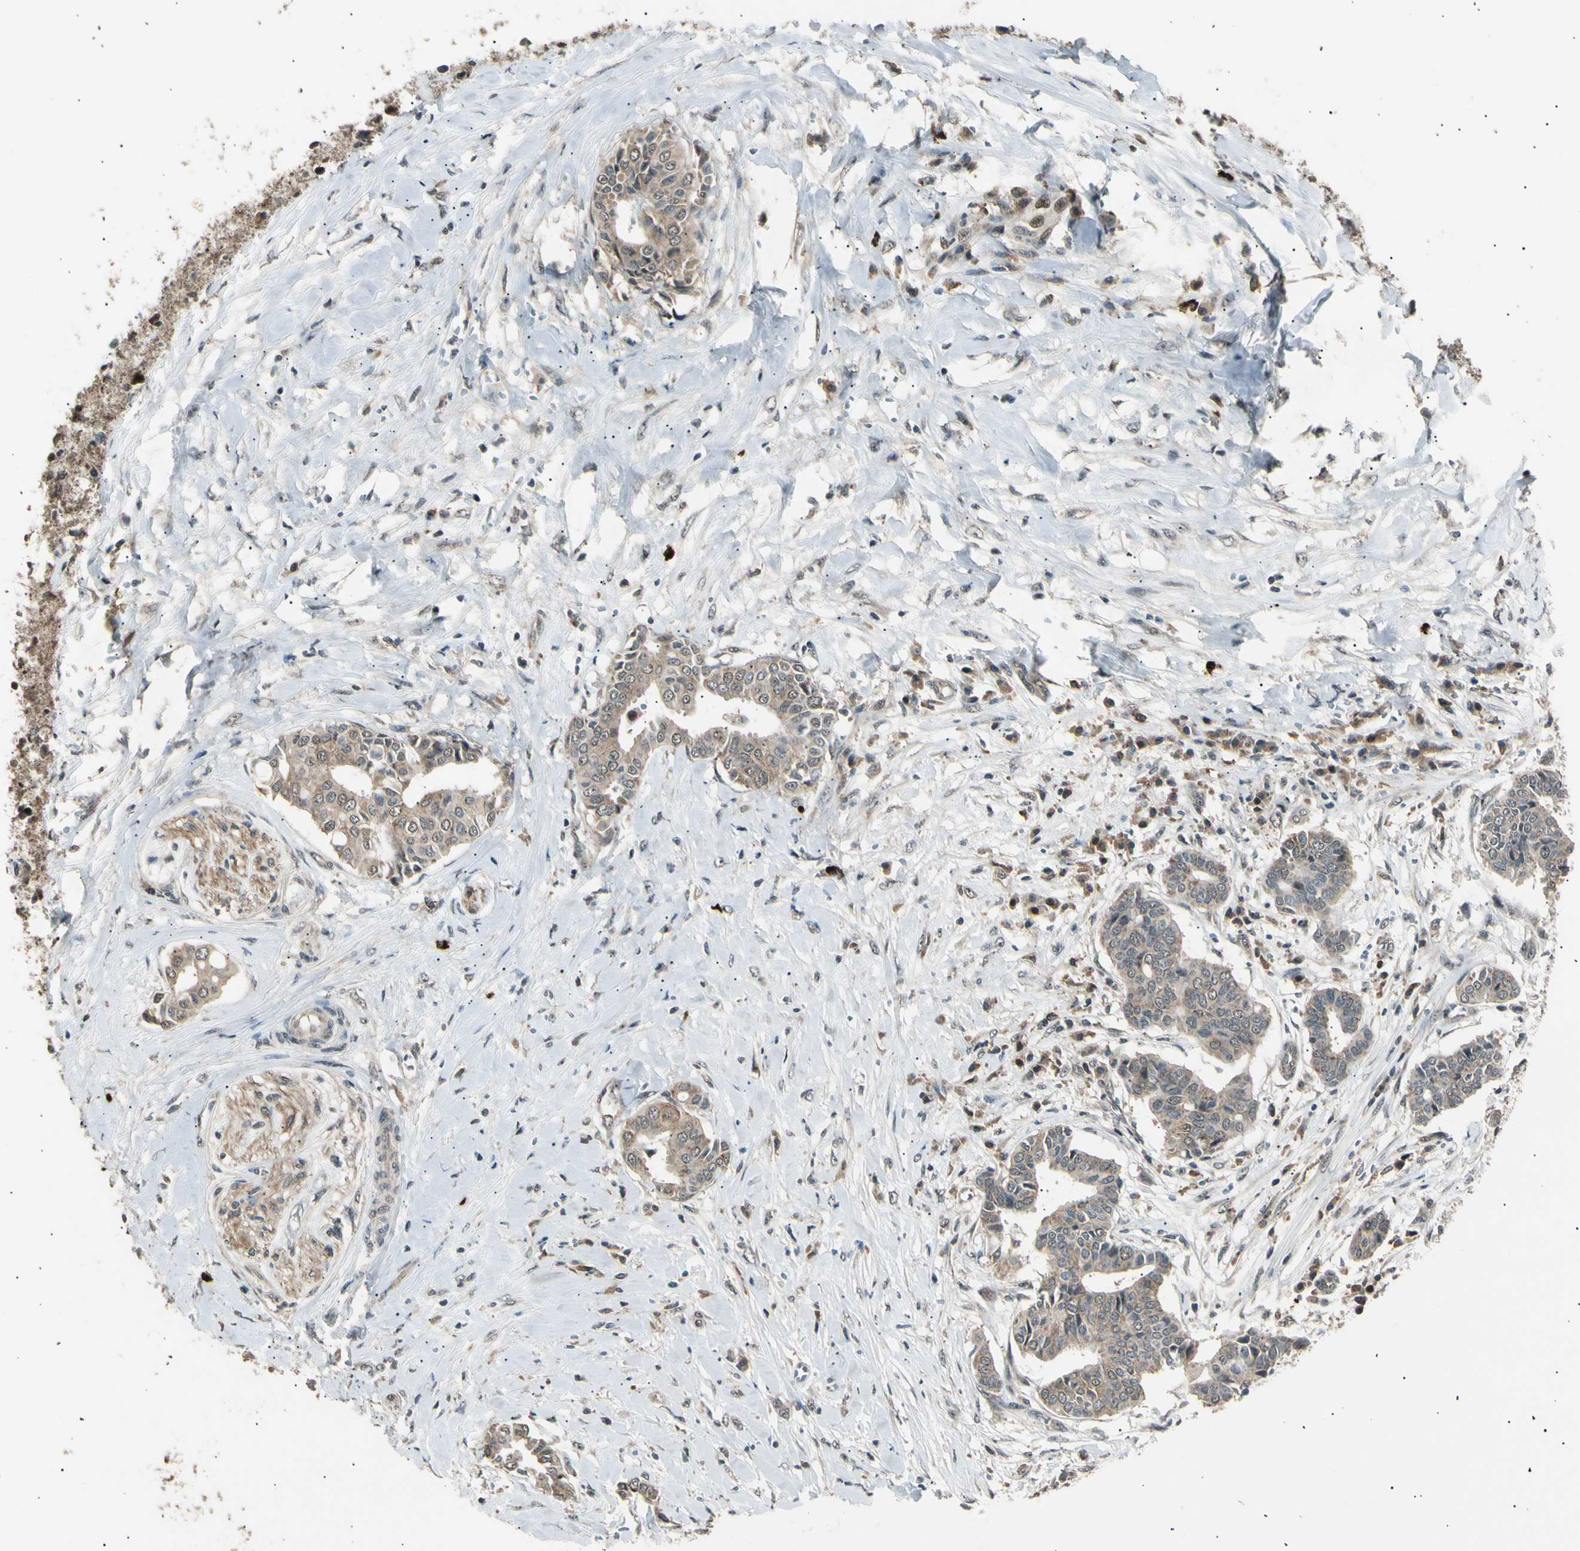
{"staining": {"intensity": "weak", "quantity": ">75%", "location": "cytoplasmic/membranous"}, "tissue": "head and neck cancer", "cell_type": "Tumor cells", "image_type": "cancer", "snomed": [{"axis": "morphology", "description": "Adenocarcinoma, NOS"}, {"axis": "topography", "description": "Salivary gland"}, {"axis": "topography", "description": "Head-Neck"}], "caption": "High-power microscopy captured an IHC photomicrograph of head and neck cancer (adenocarcinoma), revealing weak cytoplasmic/membranous staining in about >75% of tumor cells.", "gene": "NUAK2", "patient": {"sex": "female", "age": 59}}